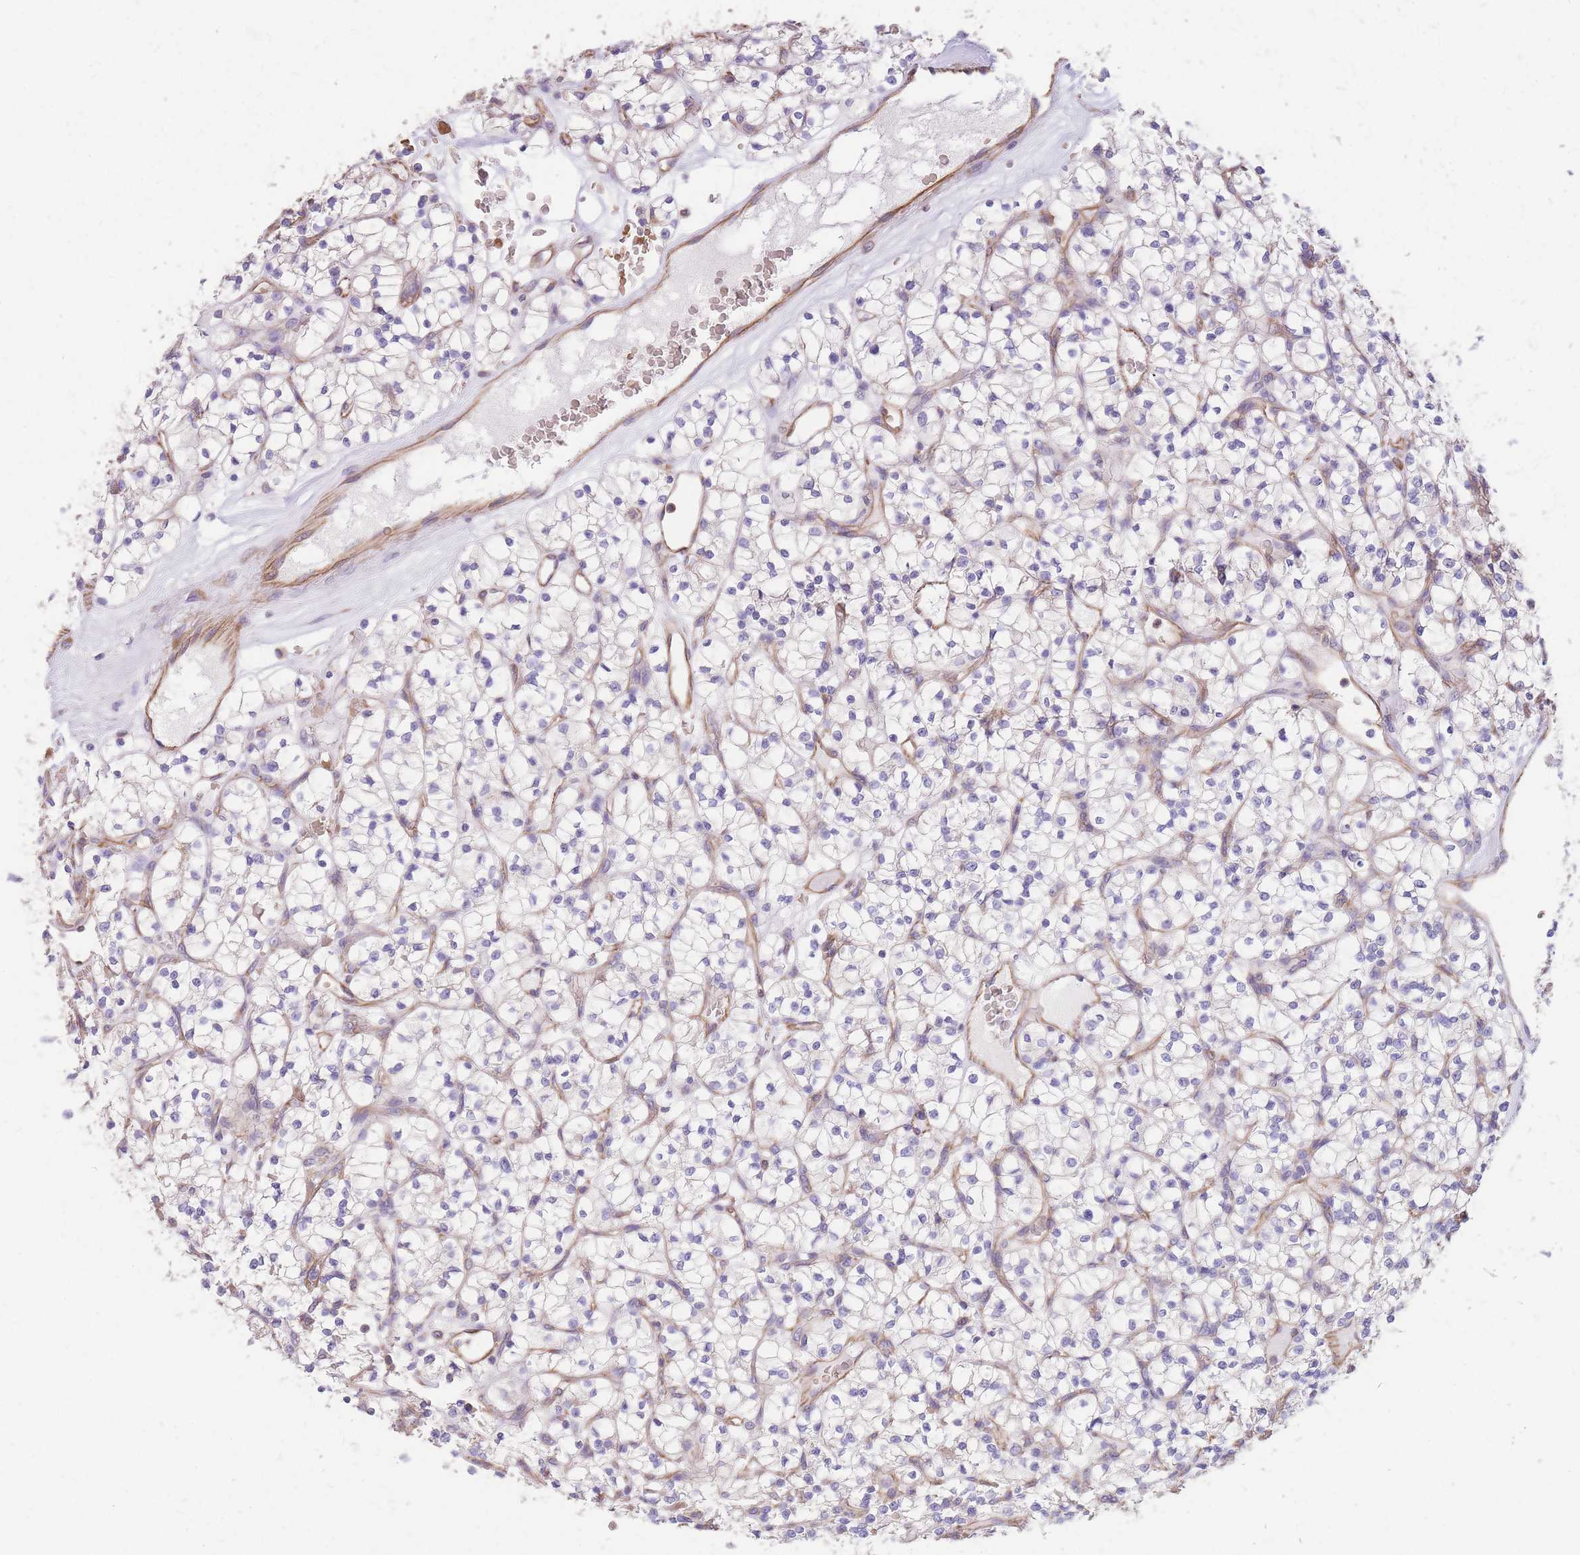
{"staining": {"intensity": "negative", "quantity": "none", "location": "none"}, "tissue": "renal cancer", "cell_type": "Tumor cells", "image_type": "cancer", "snomed": [{"axis": "morphology", "description": "Adenocarcinoma, NOS"}, {"axis": "topography", "description": "Kidney"}], "caption": "A micrograph of renal adenocarcinoma stained for a protein exhibits no brown staining in tumor cells.", "gene": "ANKRD53", "patient": {"sex": "female", "age": 64}}